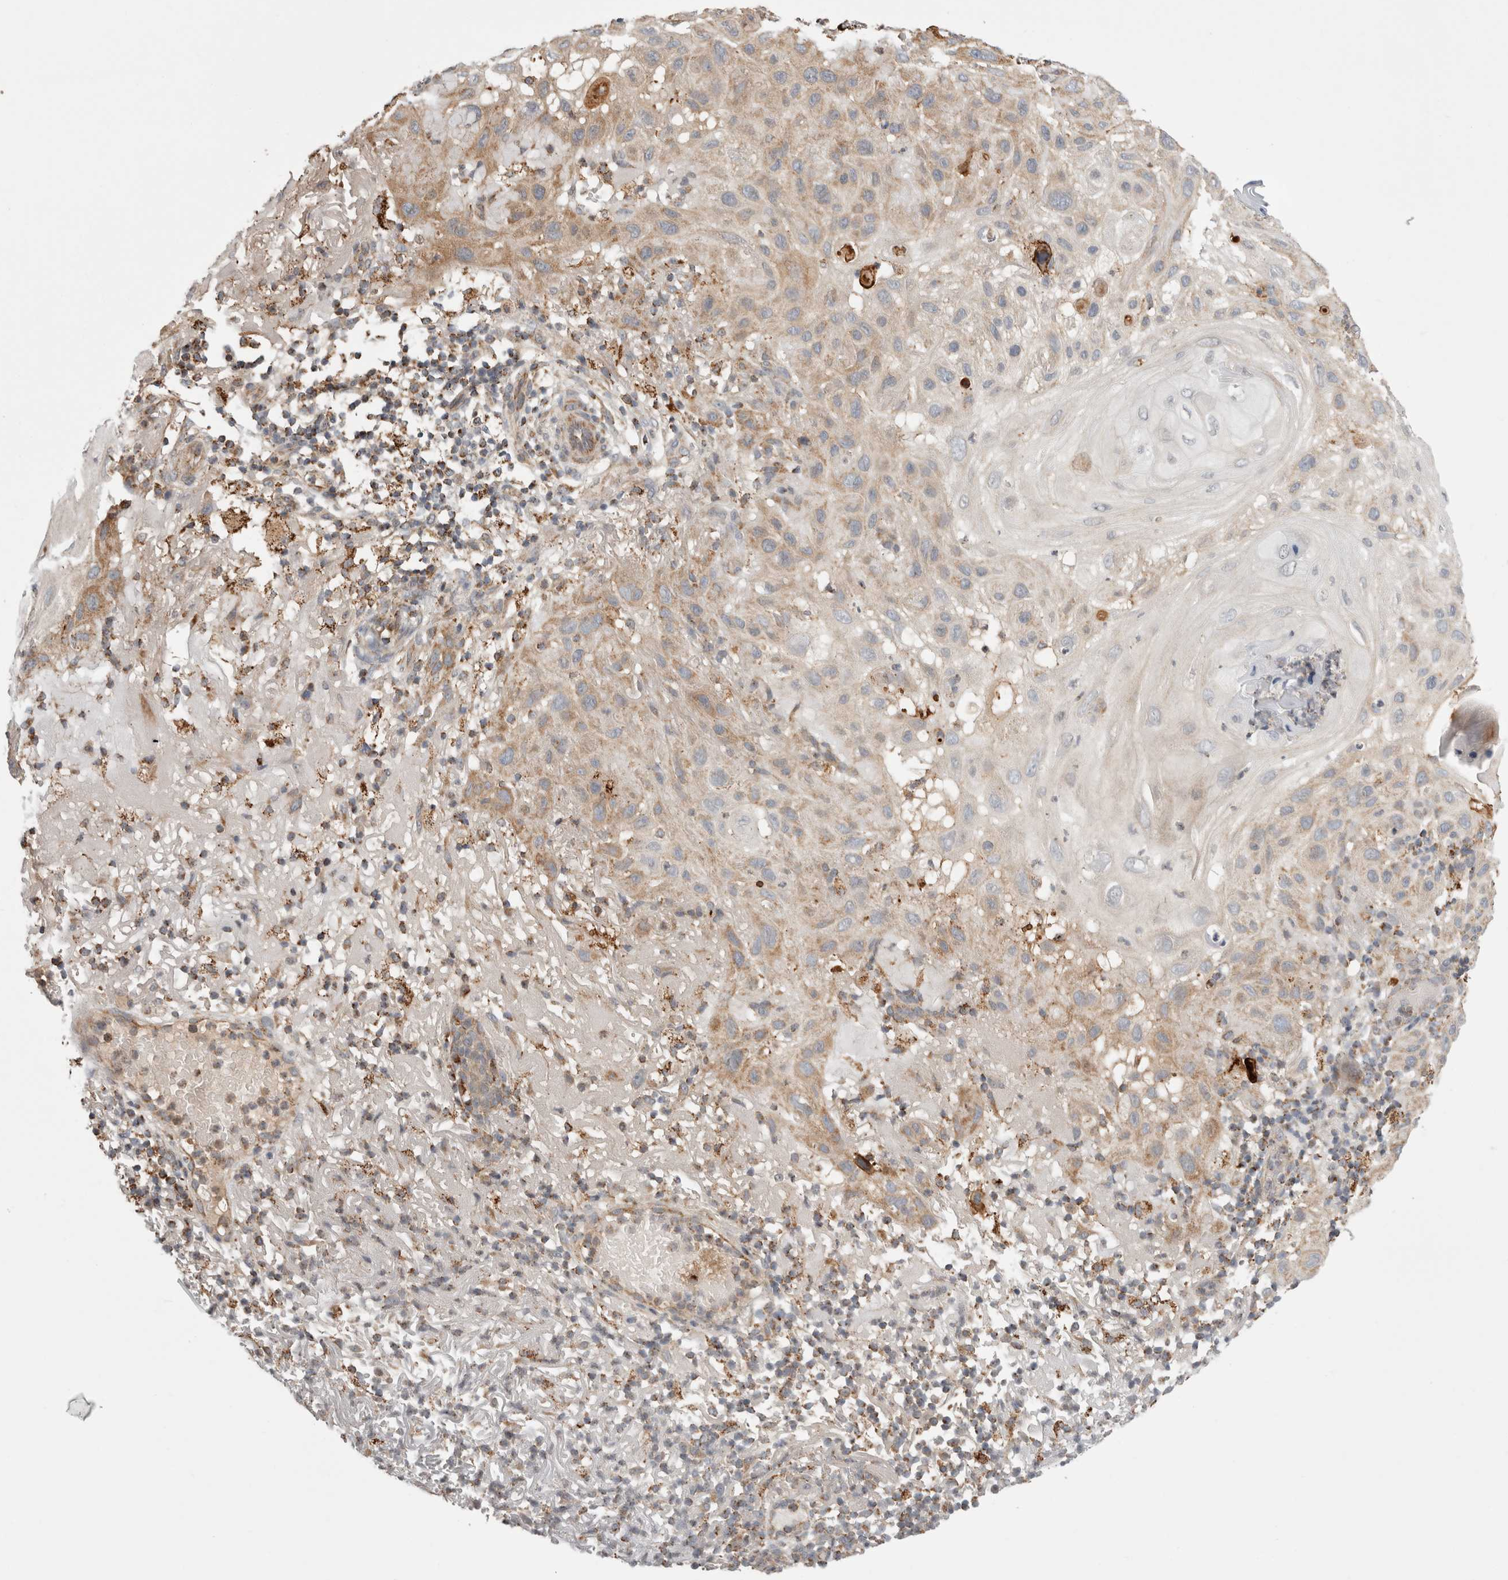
{"staining": {"intensity": "weak", "quantity": ">75%", "location": "cytoplasmic/membranous"}, "tissue": "skin cancer", "cell_type": "Tumor cells", "image_type": "cancer", "snomed": [{"axis": "morphology", "description": "Squamous cell carcinoma, NOS"}, {"axis": "topography", "description": "Skin"}], "caption": "Immunohistochemical staining of skin squamous cell carcinoma displays weak cytoplasmic/membranous protein staining in about >75% of tumor cells.", "gene": "HROB", "patient": {"sex": "female", "age": 96}}